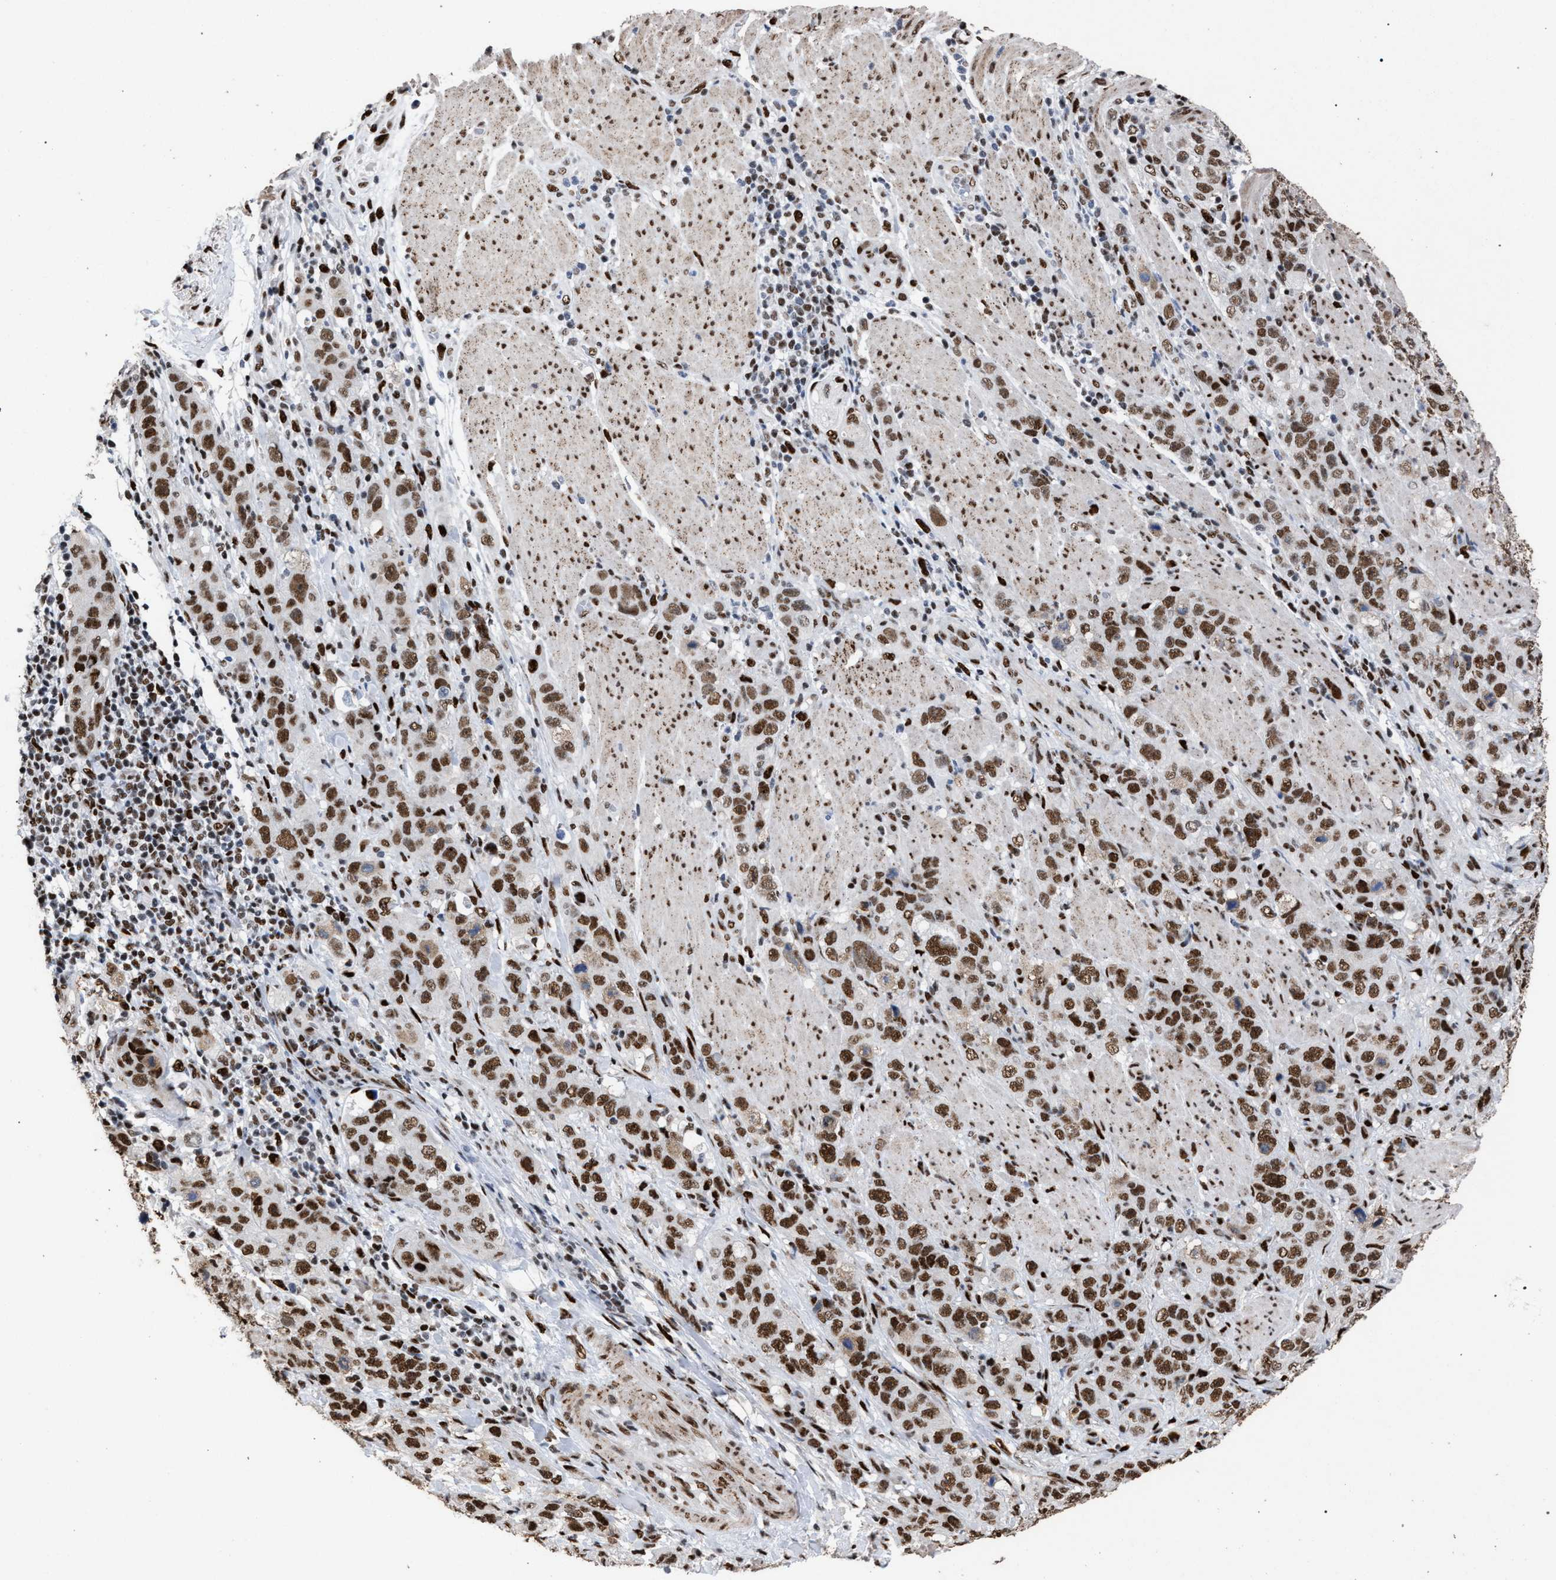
{"staining": {"intensity": "strong", "quantity": ">75%", "location": "nuclear"}, "tissue": "stomach cancer", "cell_type": "Tumor cells", "image_type": "cancer", "snomed": [{"axis": "morphology", "description": "Adenocarcinoma, NOS"}, {"axis": "topography", "description": "Stomach"}], "caption": "This histopathology image exhibits adenocarcinoma (stomach) stained with immunohistochemistry to label a protein in brown. The nuclear of tumor cells show strong positivity for the protein. Nuclei are counter-stained blue.", "gene": "TP53BP1", "patient": {"sex": "male", "age": 48}}